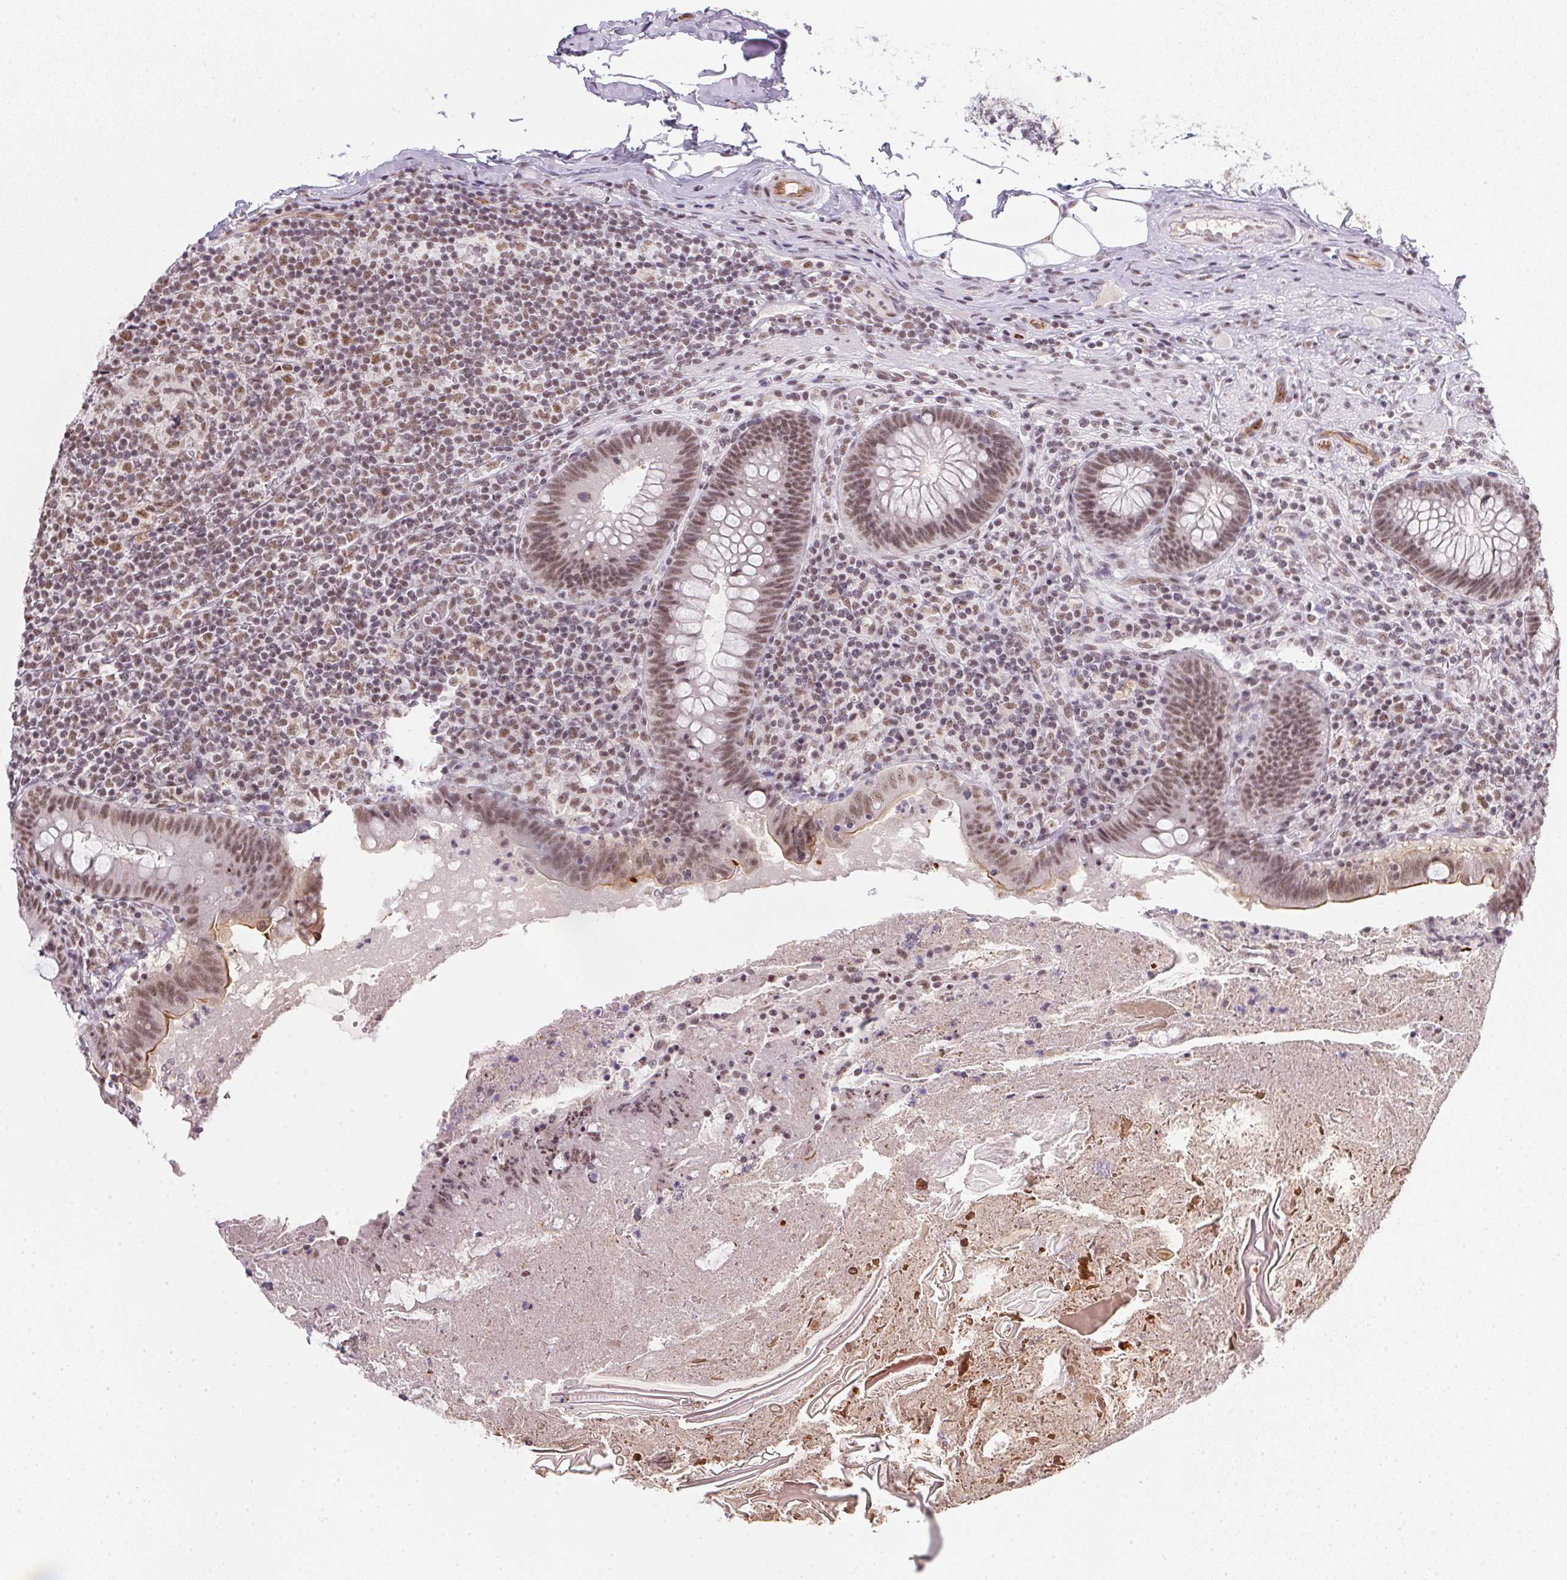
{"staining": {"intensity": "moderate", "quantity": ">75%", "location": "cytoplasmic/membranous,nuclear"}, "tissue": "appendix", "cell_type": "Glandular cells", "image_type": "normal", "snomed": [{"axis": "morphology", "description": "Normal tissue, NOS"}, {"axis": "topography", "description": "Appendix"}], "caption": "Protein staining exhibits moderate cytoplasmic/membranous,nuclear staining in about >75% of glandular cells in benign appendix.", "gene": "SRSF7", "patient": {"sex": "male", "age": 47}}